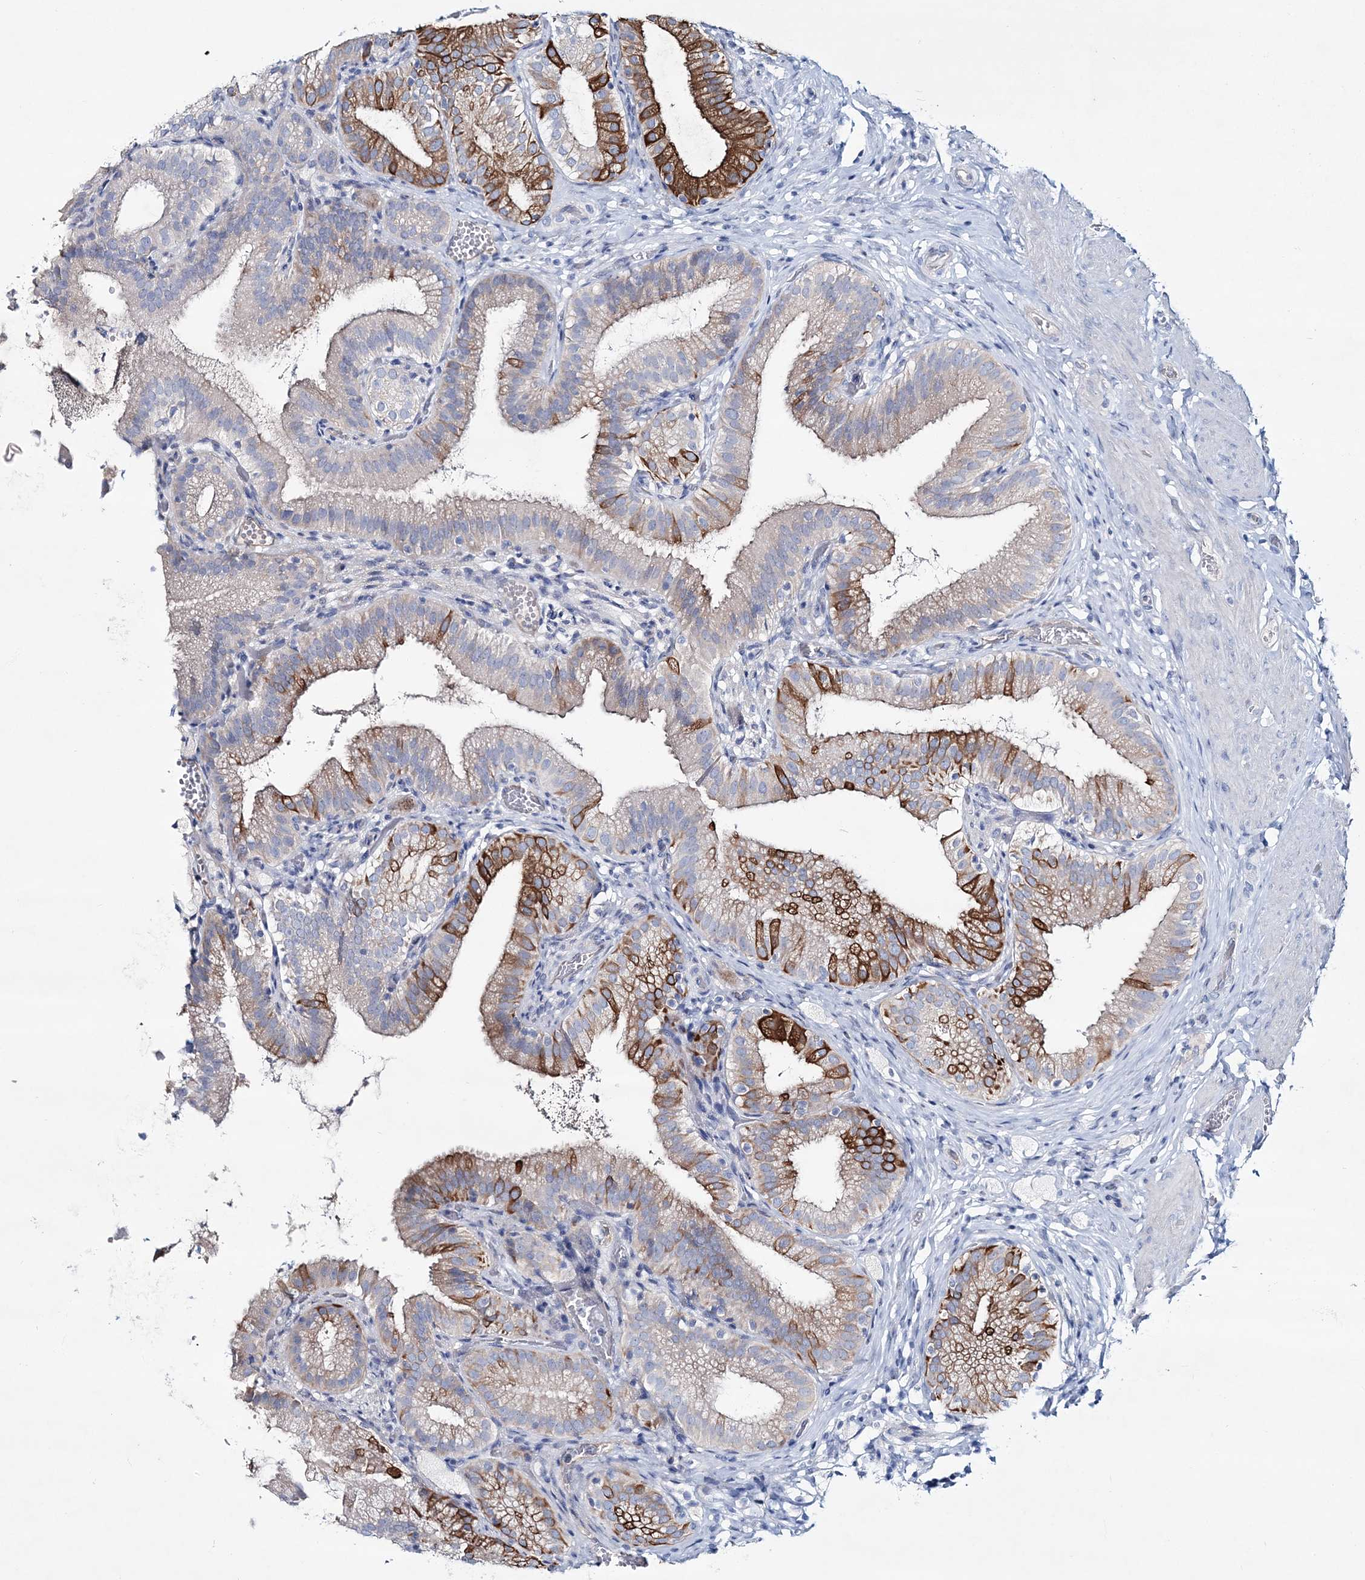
{"staining": {"intensity": "strong", "quantity": "<25%", "location": "cytoplasmic/membranous"}, "tissue": "gallbladder", "cell_type": "Glandular cells", "image_type": "normal", "snomed": [{"axis": "morphology", "description": "Normal tissue, NOS"}, {"axis": "topography", "description": "Gallbladder"}], "caption": "Protein analysis of unremarkable gallbladder demonstrates strong cytoplasmic/membranous positivity in about <25% of glandular cells.", "gene": "ADGRL1", "patient": {"sex": "male", "age": 54}}